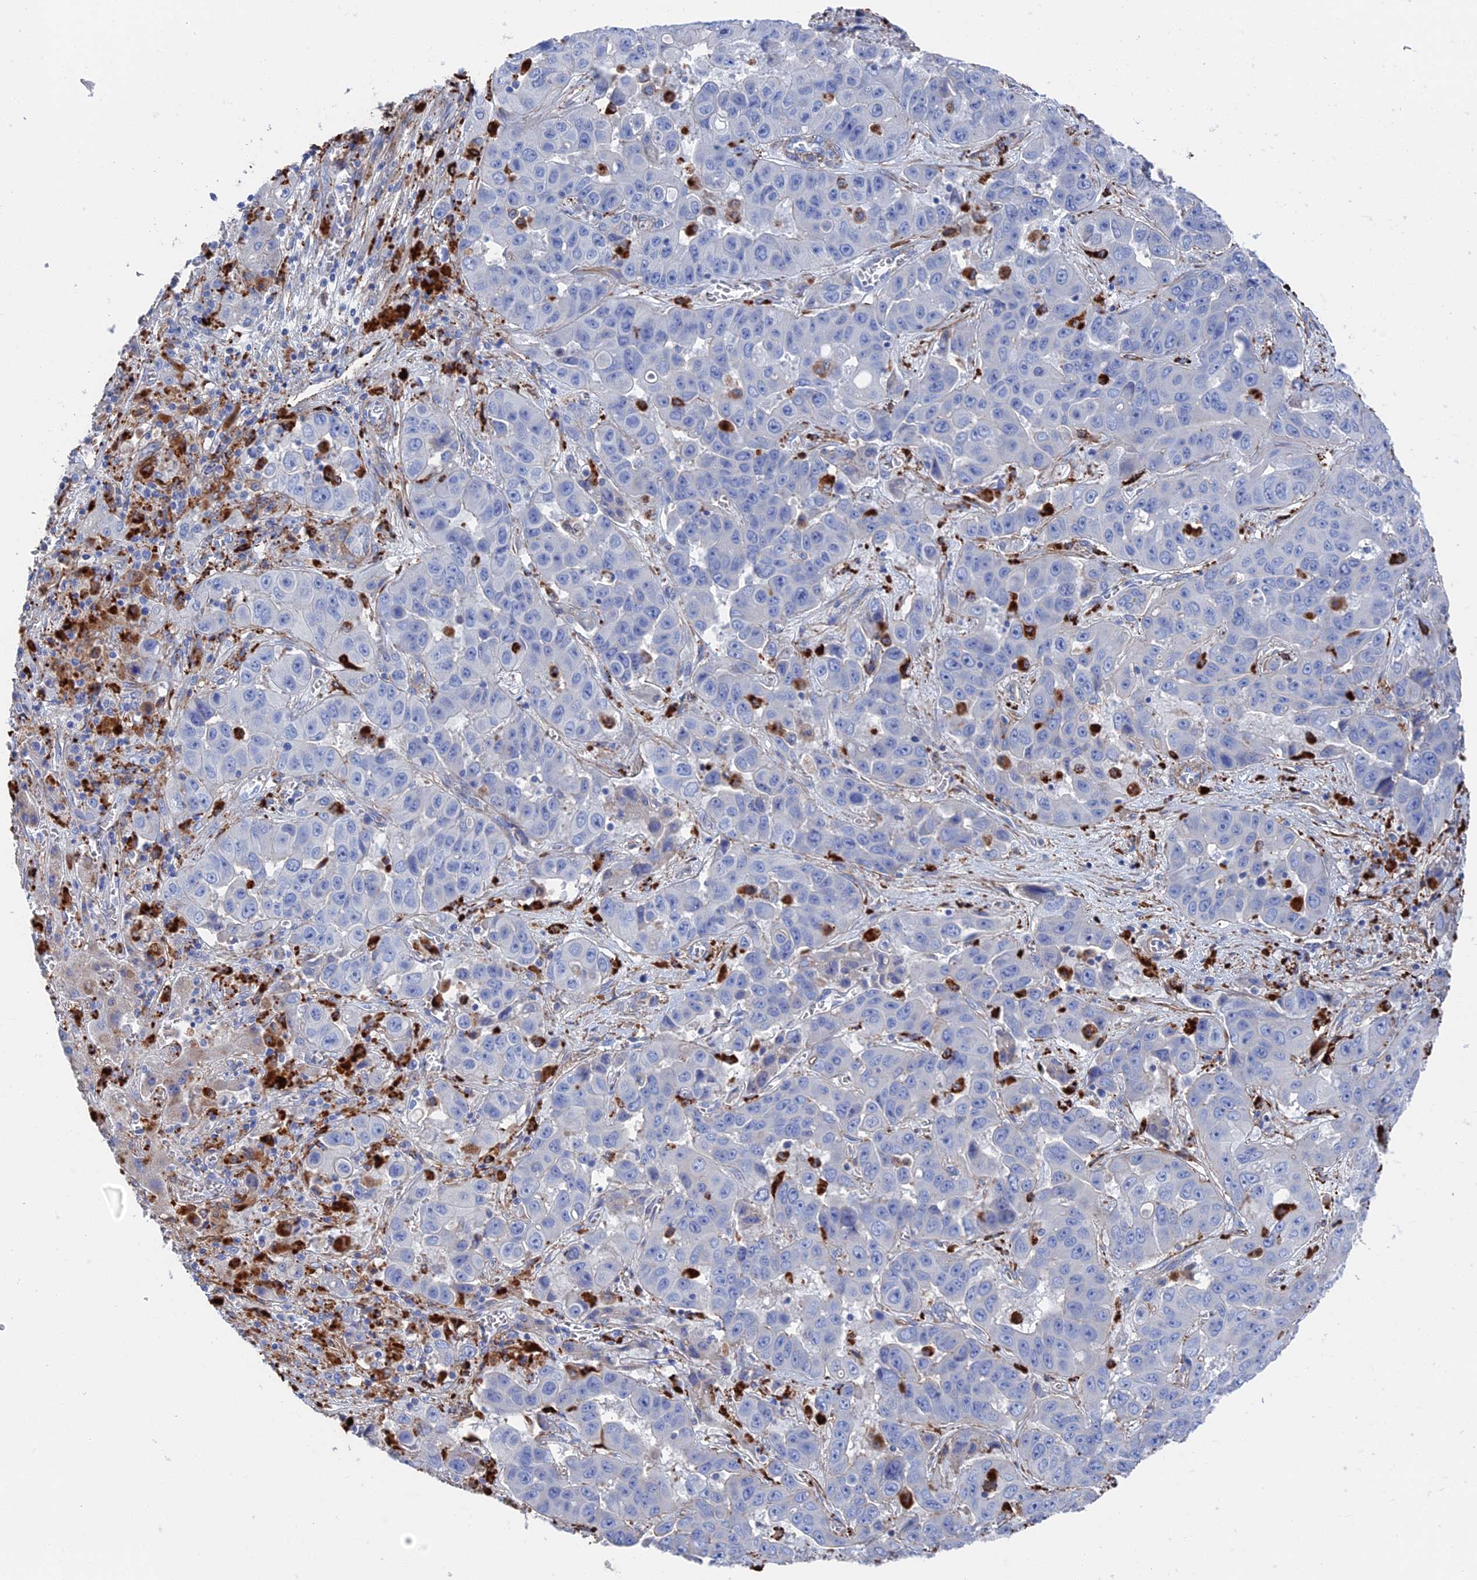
{"staining": {"intensity": "negative", "quantity": "none", "location": "none"}, "tissue": "liver cancer", "cell_type": "Tumor cells", "image_type": "cancer", "snomed": [{"axis": "morphology", "description": "Cholangiocarcinoma"}, {"axis": "topography", "description": "Liver"}], "caption": "This is an immunohistochemistry micrograph of human cholangiocarcinoma (liver). There is no staining in tumor cells.", "gene": "STRA6", "patient": {"sex": "female", "age": 52}}